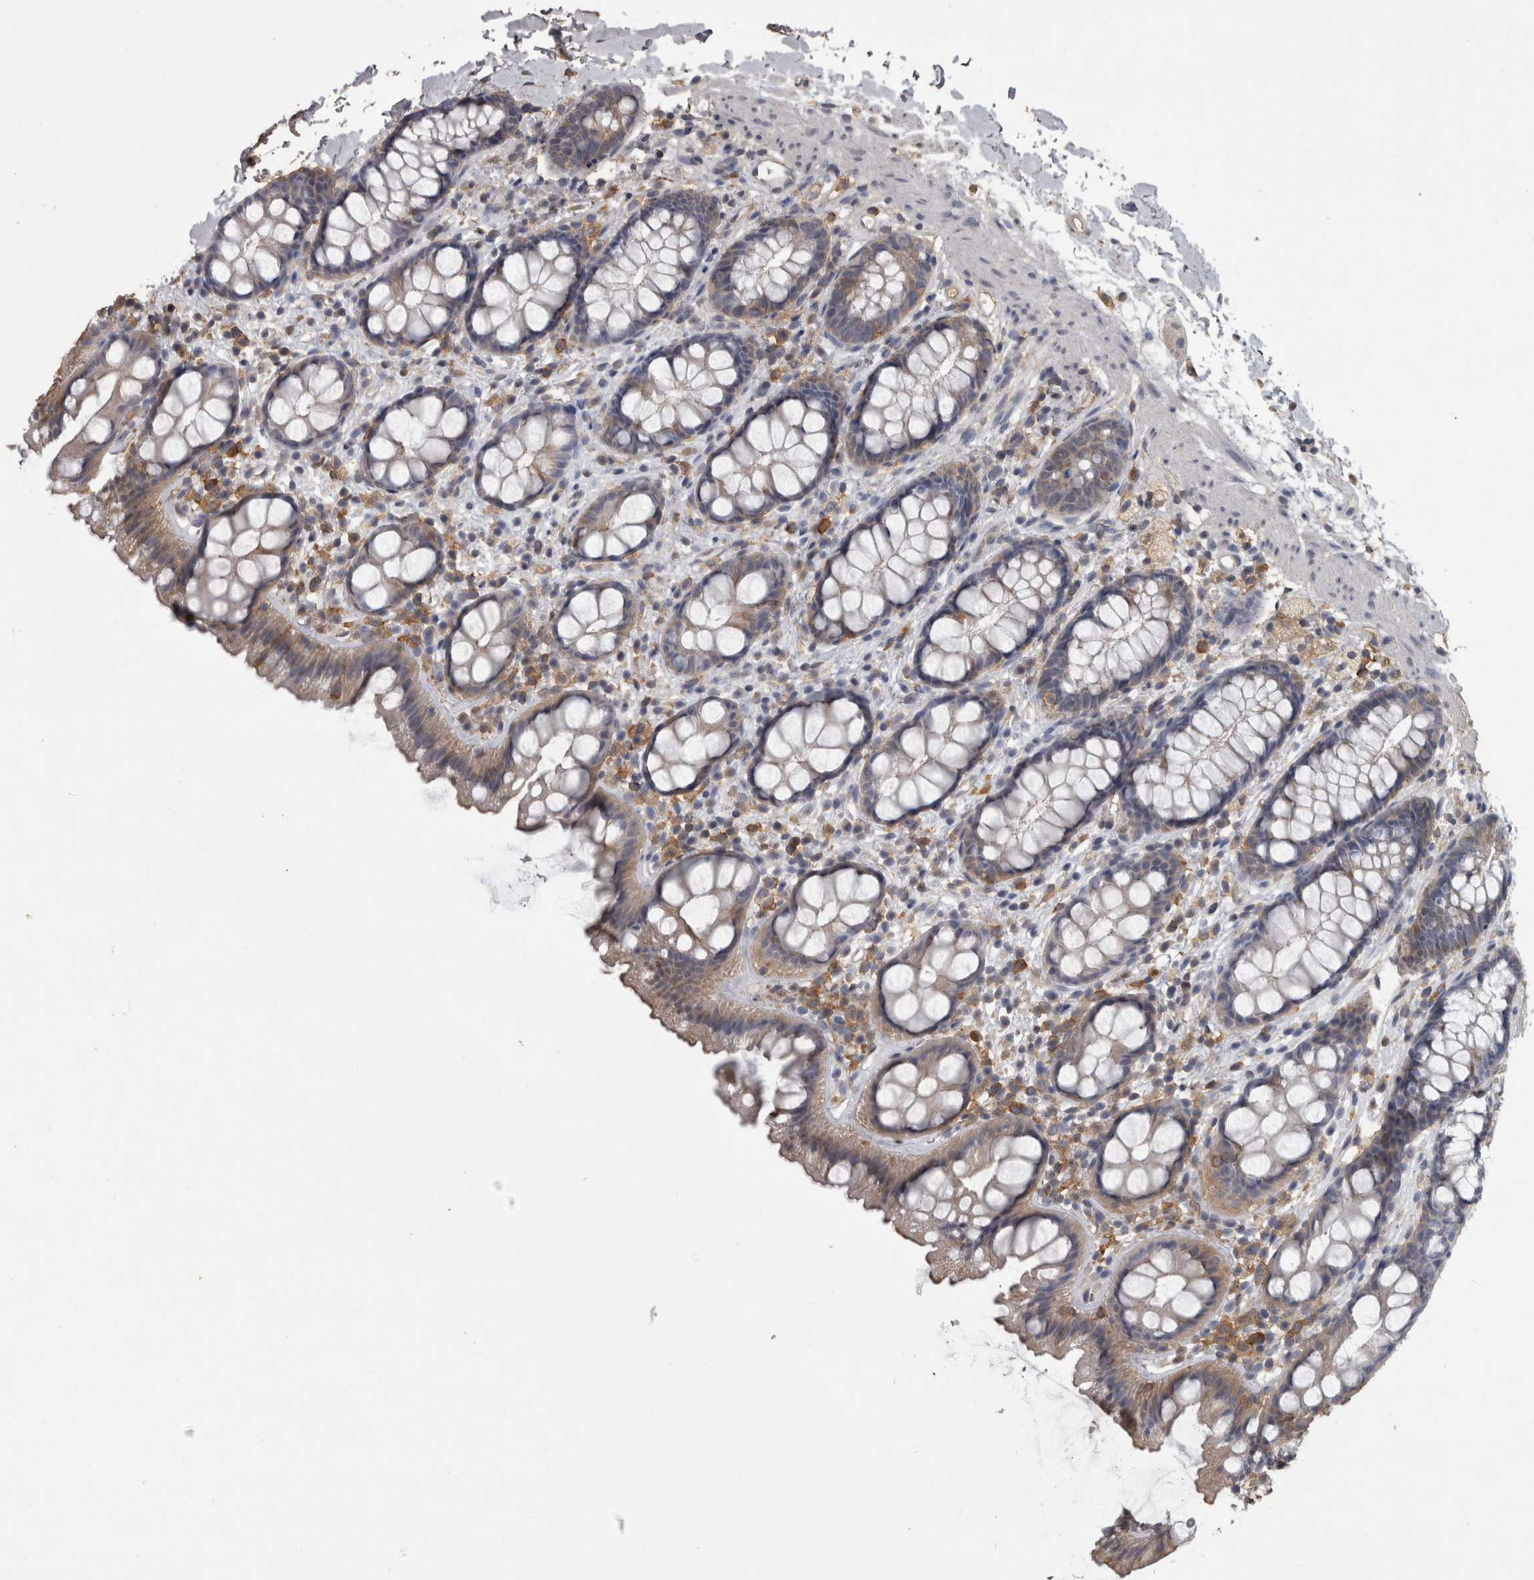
{"staining": {"intensity": "weak", "quantity": "<25%", "location": "cytoplasmic/membranous"}, "tissue": "rectum", "cell_type": "Glandular cells", "image_type": "normal", "snomed": [{"axis": "morphology", "description": "Normal tissue, NOS"}, {"axis": "topography", "description": "Rectum"}], "caption": "Histopathology image shows no protein staining in glandular cells of unremarkable rectum.", "gene": "PIK3AP1", "patient": {"sex": "female", "age": 65}}